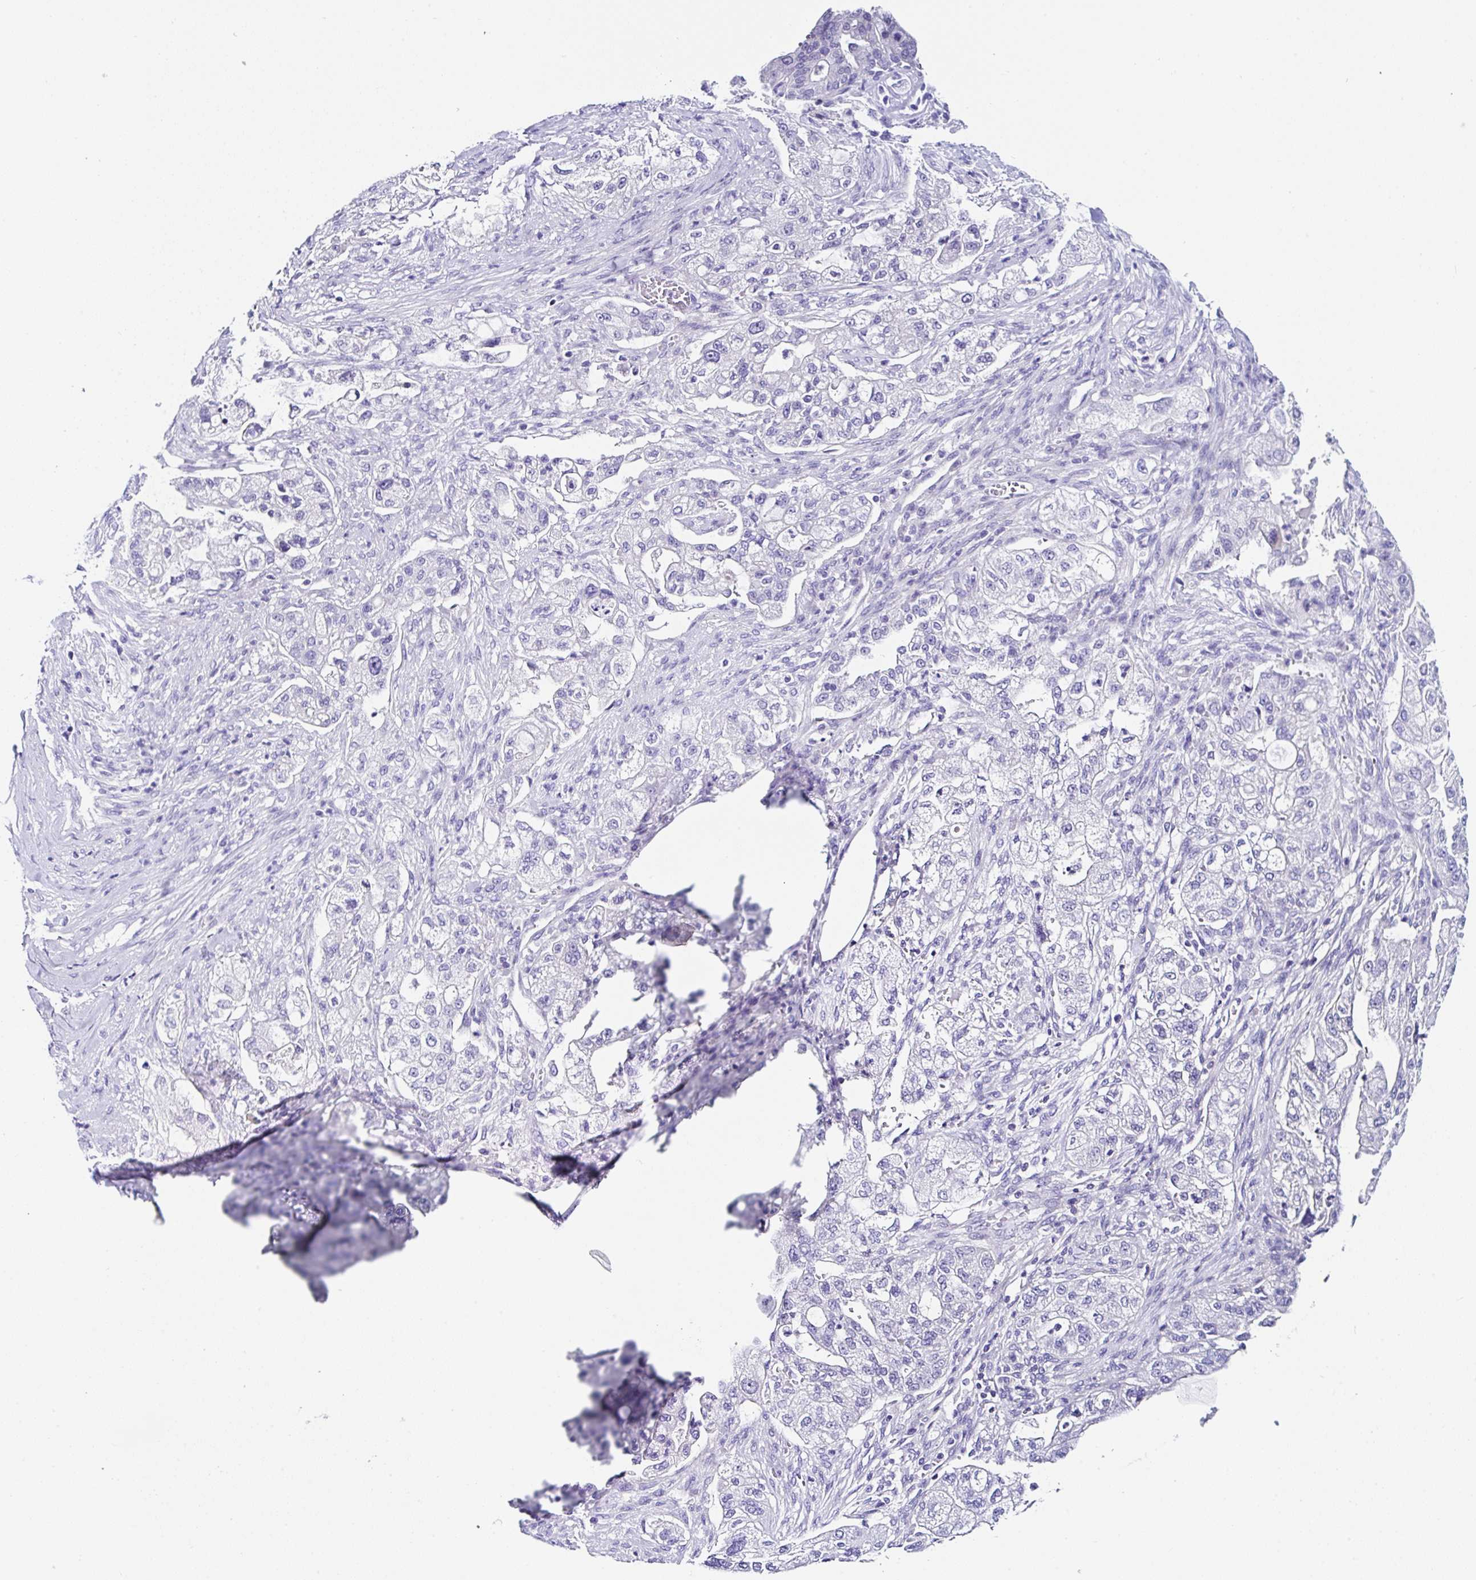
{"staining": {"intensity": "negative", "quantity": "none", "location": "none"}, "tissue": "pancreatic cancer", "cell_type": "Tumor cells", "image_type": "cancer", "snomed": [{"axis": "morphology", "description": "Adenocarcinoma, NOS"}, {"axis": "topography", "description": "Pancreas"}], "caption": "Tumor cells are negative for brown protein staining in pancreatic cancer.", "gene": "UGT3A1", "patient": {"sex": "female", "age": 78}}